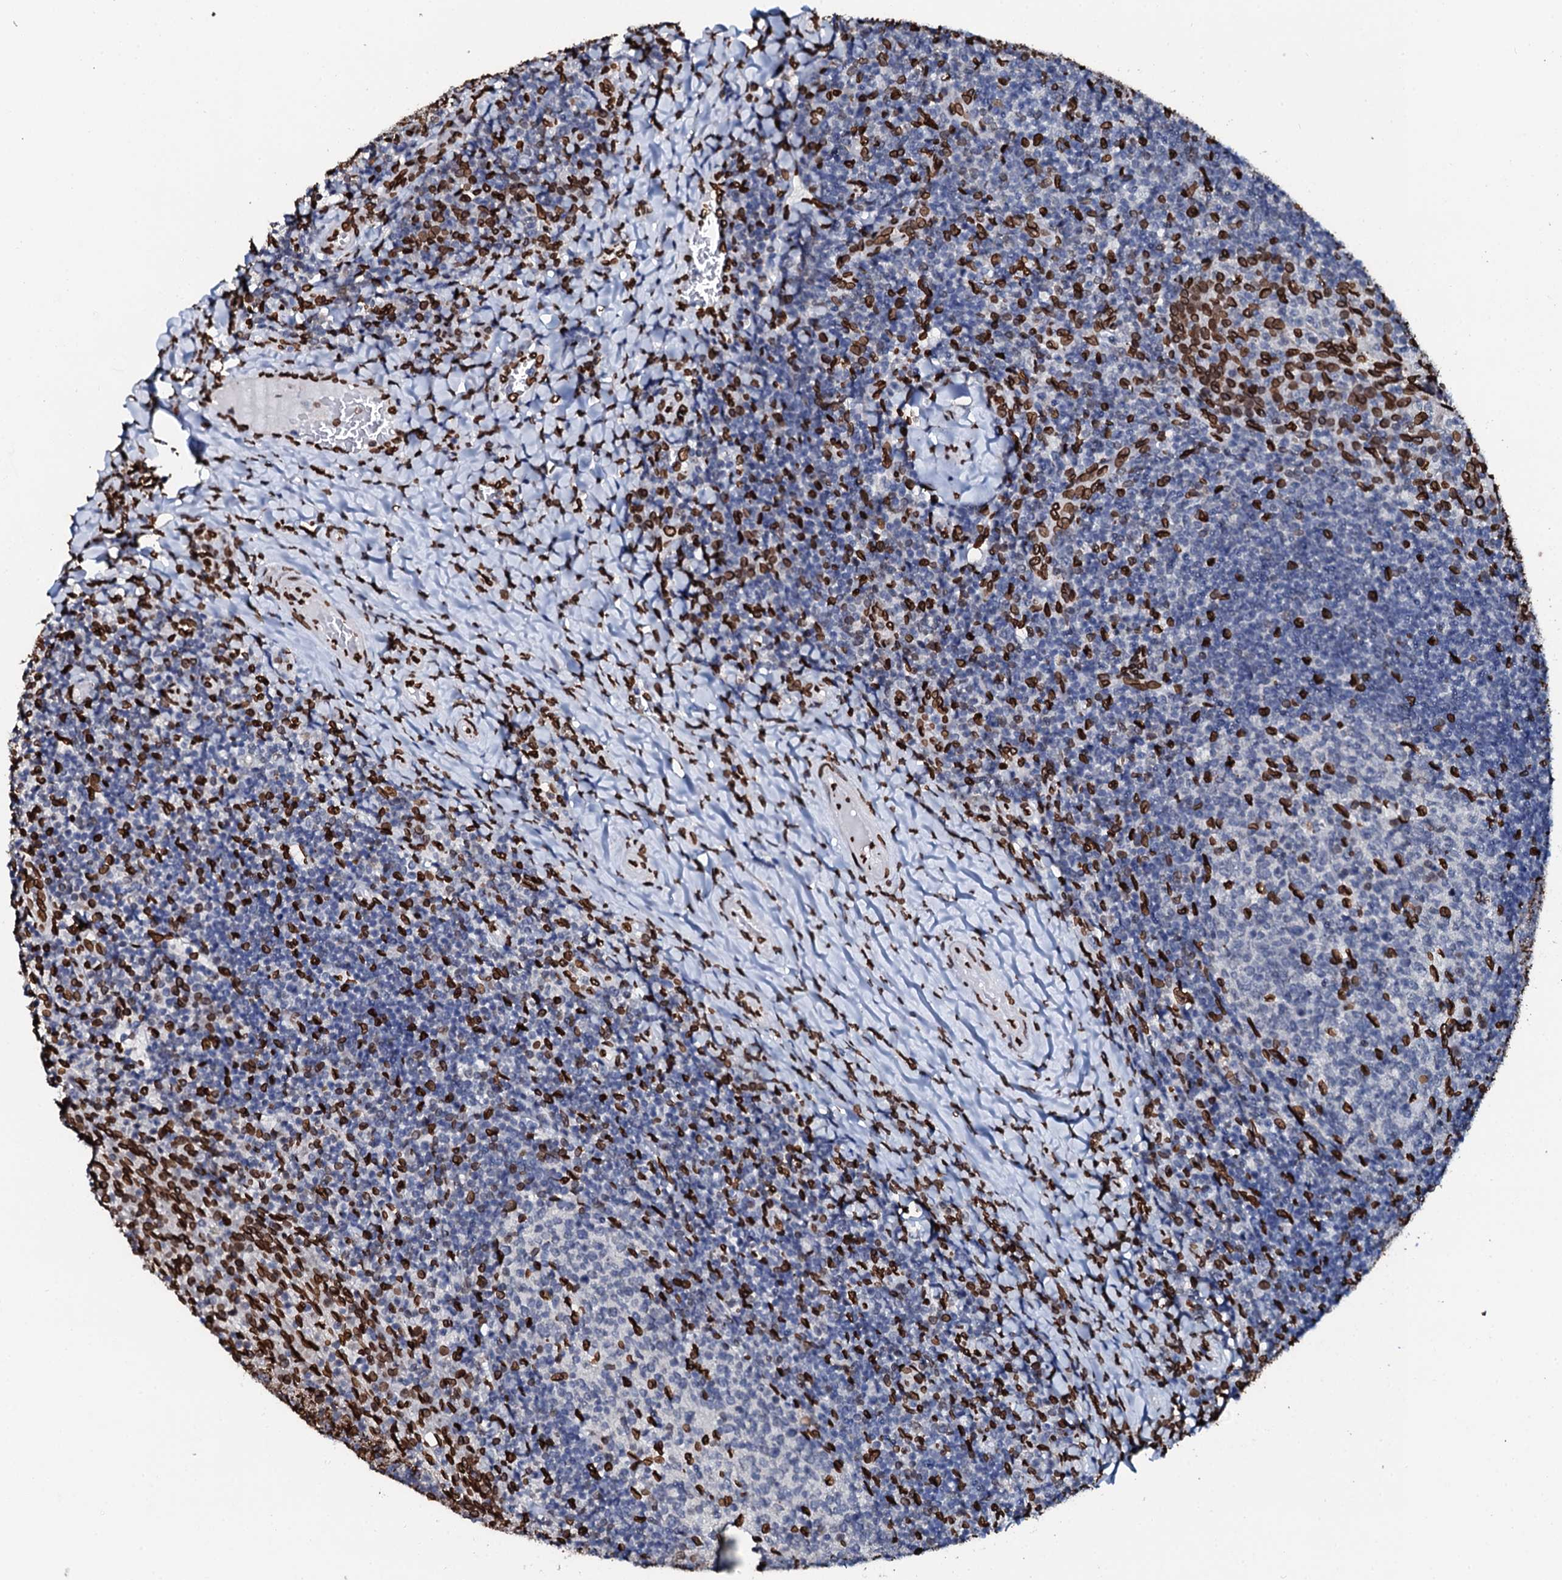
{"staining": {"intensity": "strong", "quantity": "<25%", "location": "nuclear"}, "tissue": "tonsil", "cell_type": "Germinal center cells", "image_type": "normal", "snomed": [{"axis": "morphology", "description": "Normal tissue, NOS"}, {"axis": "topography", "description": "Tonsil"}], "caption": "Tonsil stained with a brown dye exhibits strong nuclear positive positivity in approximately <25% of germinal center cells.", "gene": "KATNAL2", "patient": {"sex": "female", "age": 10}}